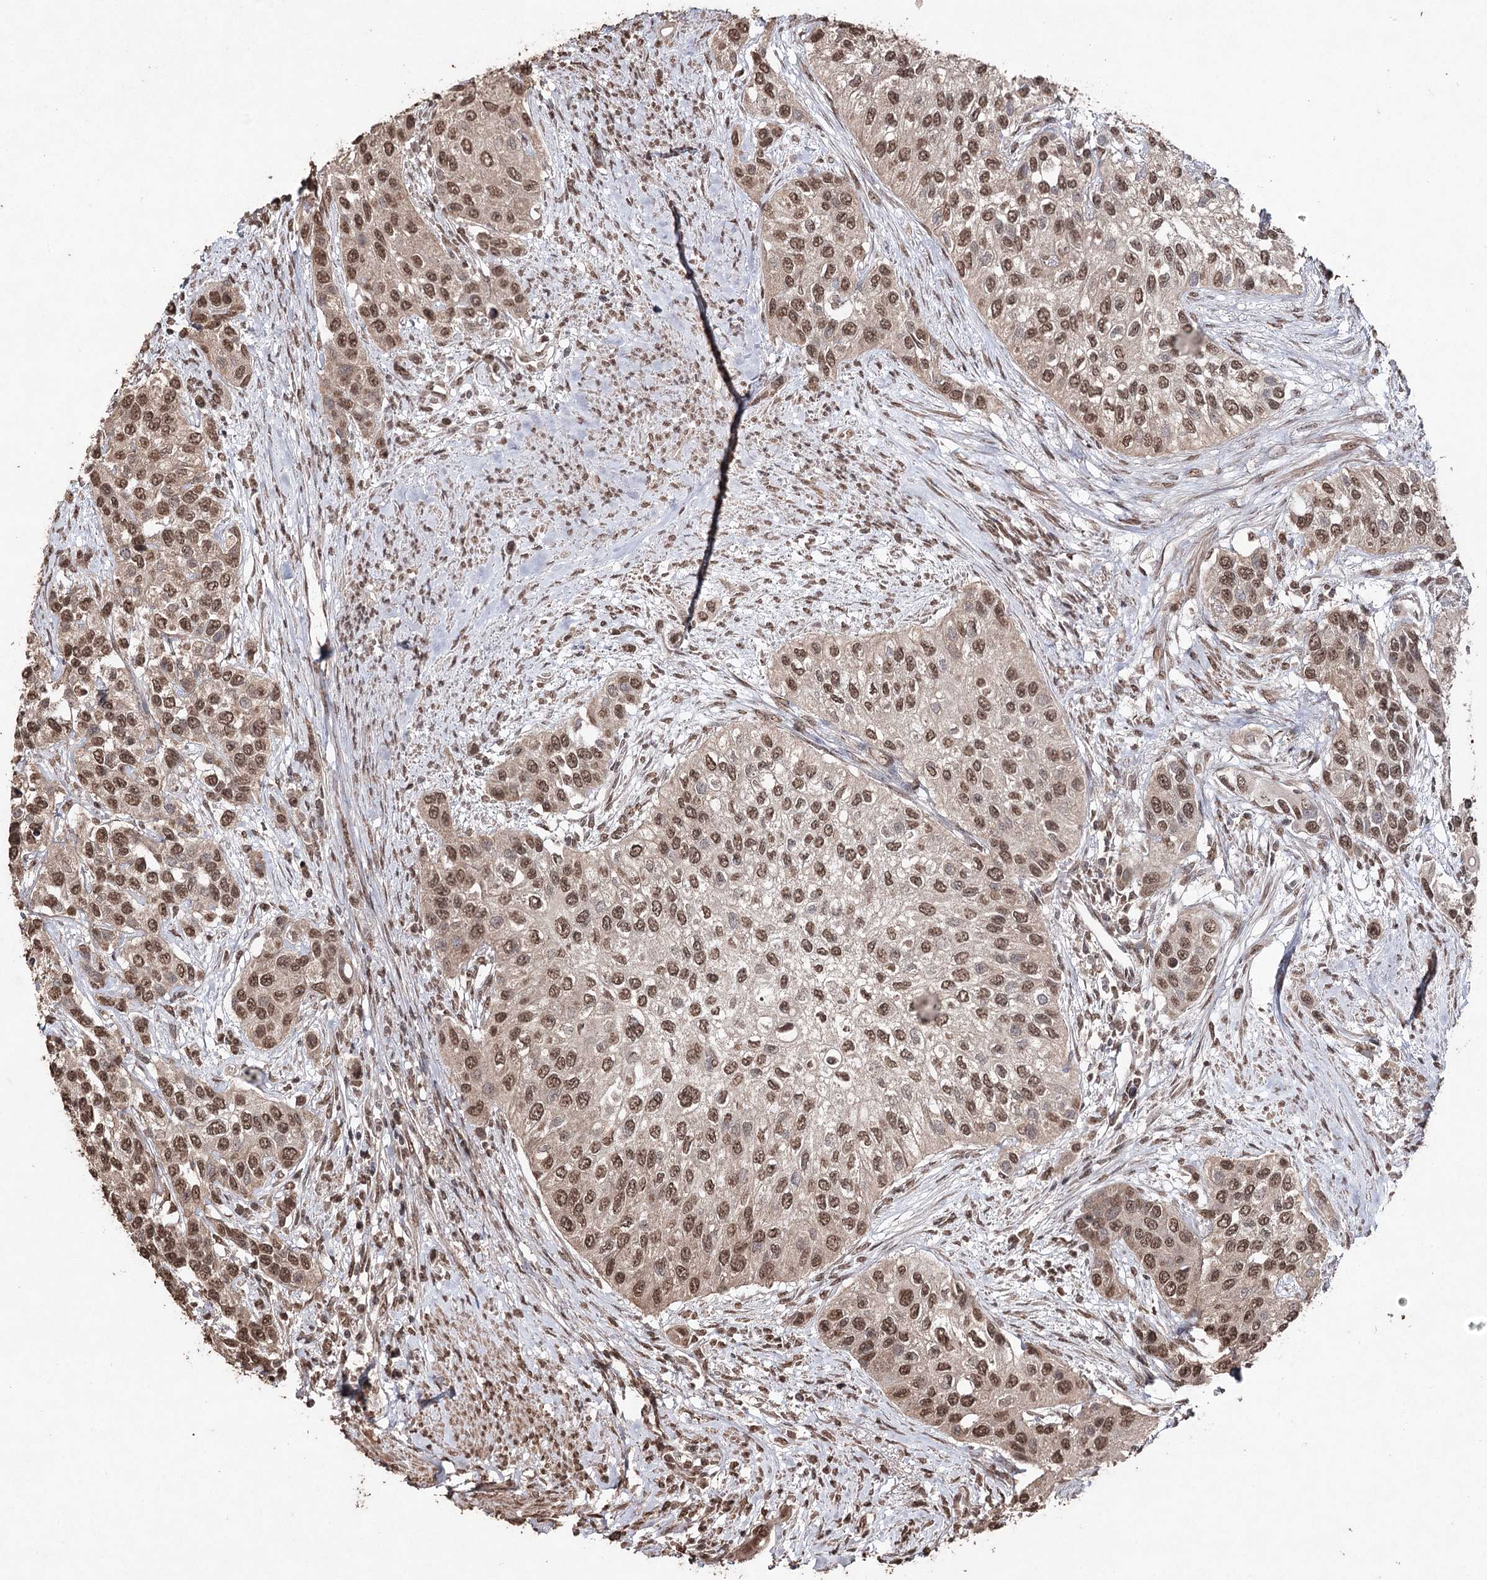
{"staining": {"intensity": "moderate", "quantity": ">75%", "location": "nuclear"}, "tissue": "urothelial cancer", "cell_type": "Tumor cells", "image_type": "cancer", "snomed": [{"axis": "morphology", "description": "Normal tissue, NOS"}, {"axis": "morphology", "description": "Urothelial carcinoma, High grade"}, {"axis": "topography", "description": "Vascular tissue"}, {"axis": "topography", "description": "Urinary bladder"}], "caption": "Human high-grade urothelial carcinoma stained with a protein marker exhibits moderate staining in tumor cells.", "gene": "ATG14", "patient": {"sex": "female", "age": 56}}